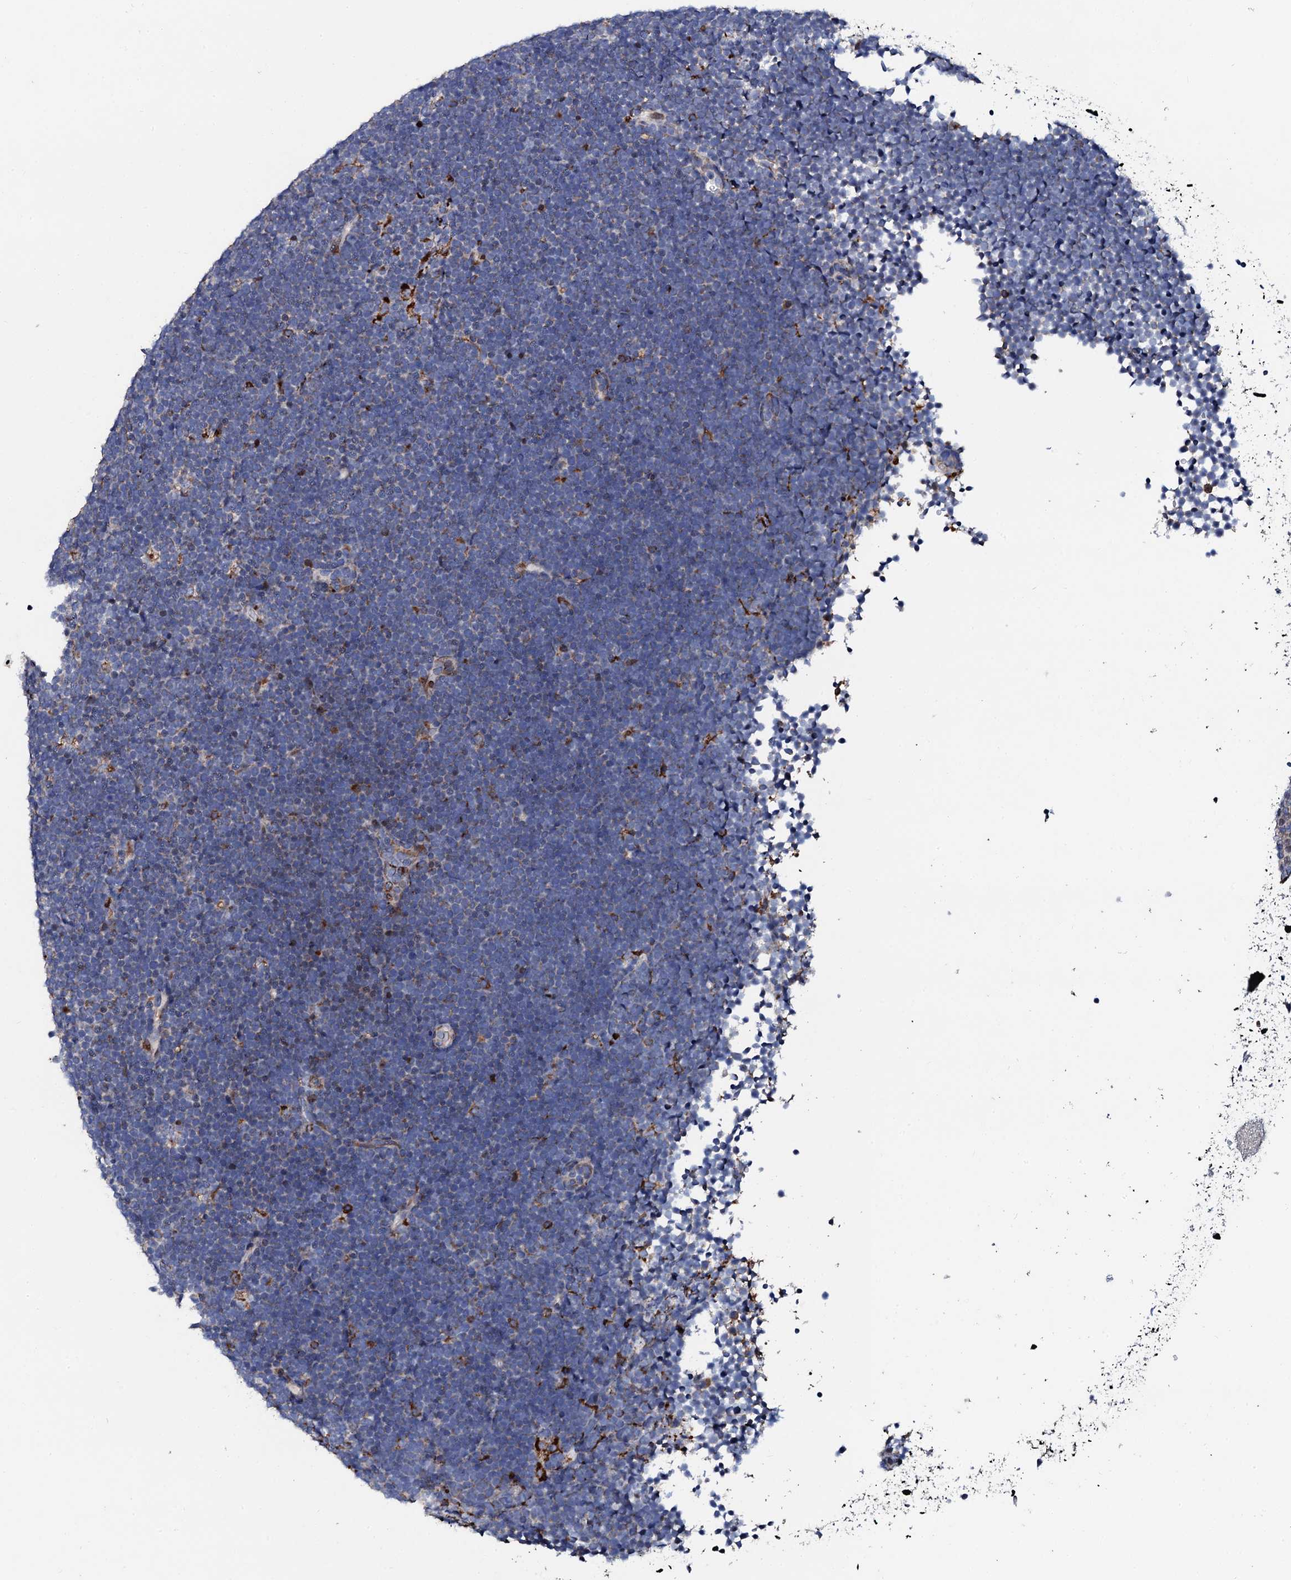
{"staining": {"intensity": "negative", "quantity": "none", "location": "none"}, "tissue": "lymphoma", "cell_type": "Tumor cells", "image_type": "cancer", "snomed": [{"axis": "morphology", "description": "Malignant lymphoma, non-Hodgkin's type, High grade"}, {"axis": "topography", "description": "Lymph node"}], "caption": "An image of human lymphoma is negative for staining in tumor cells.", "gene": "TCIRG1", "patient": {"sex": "male", "age": 13}}